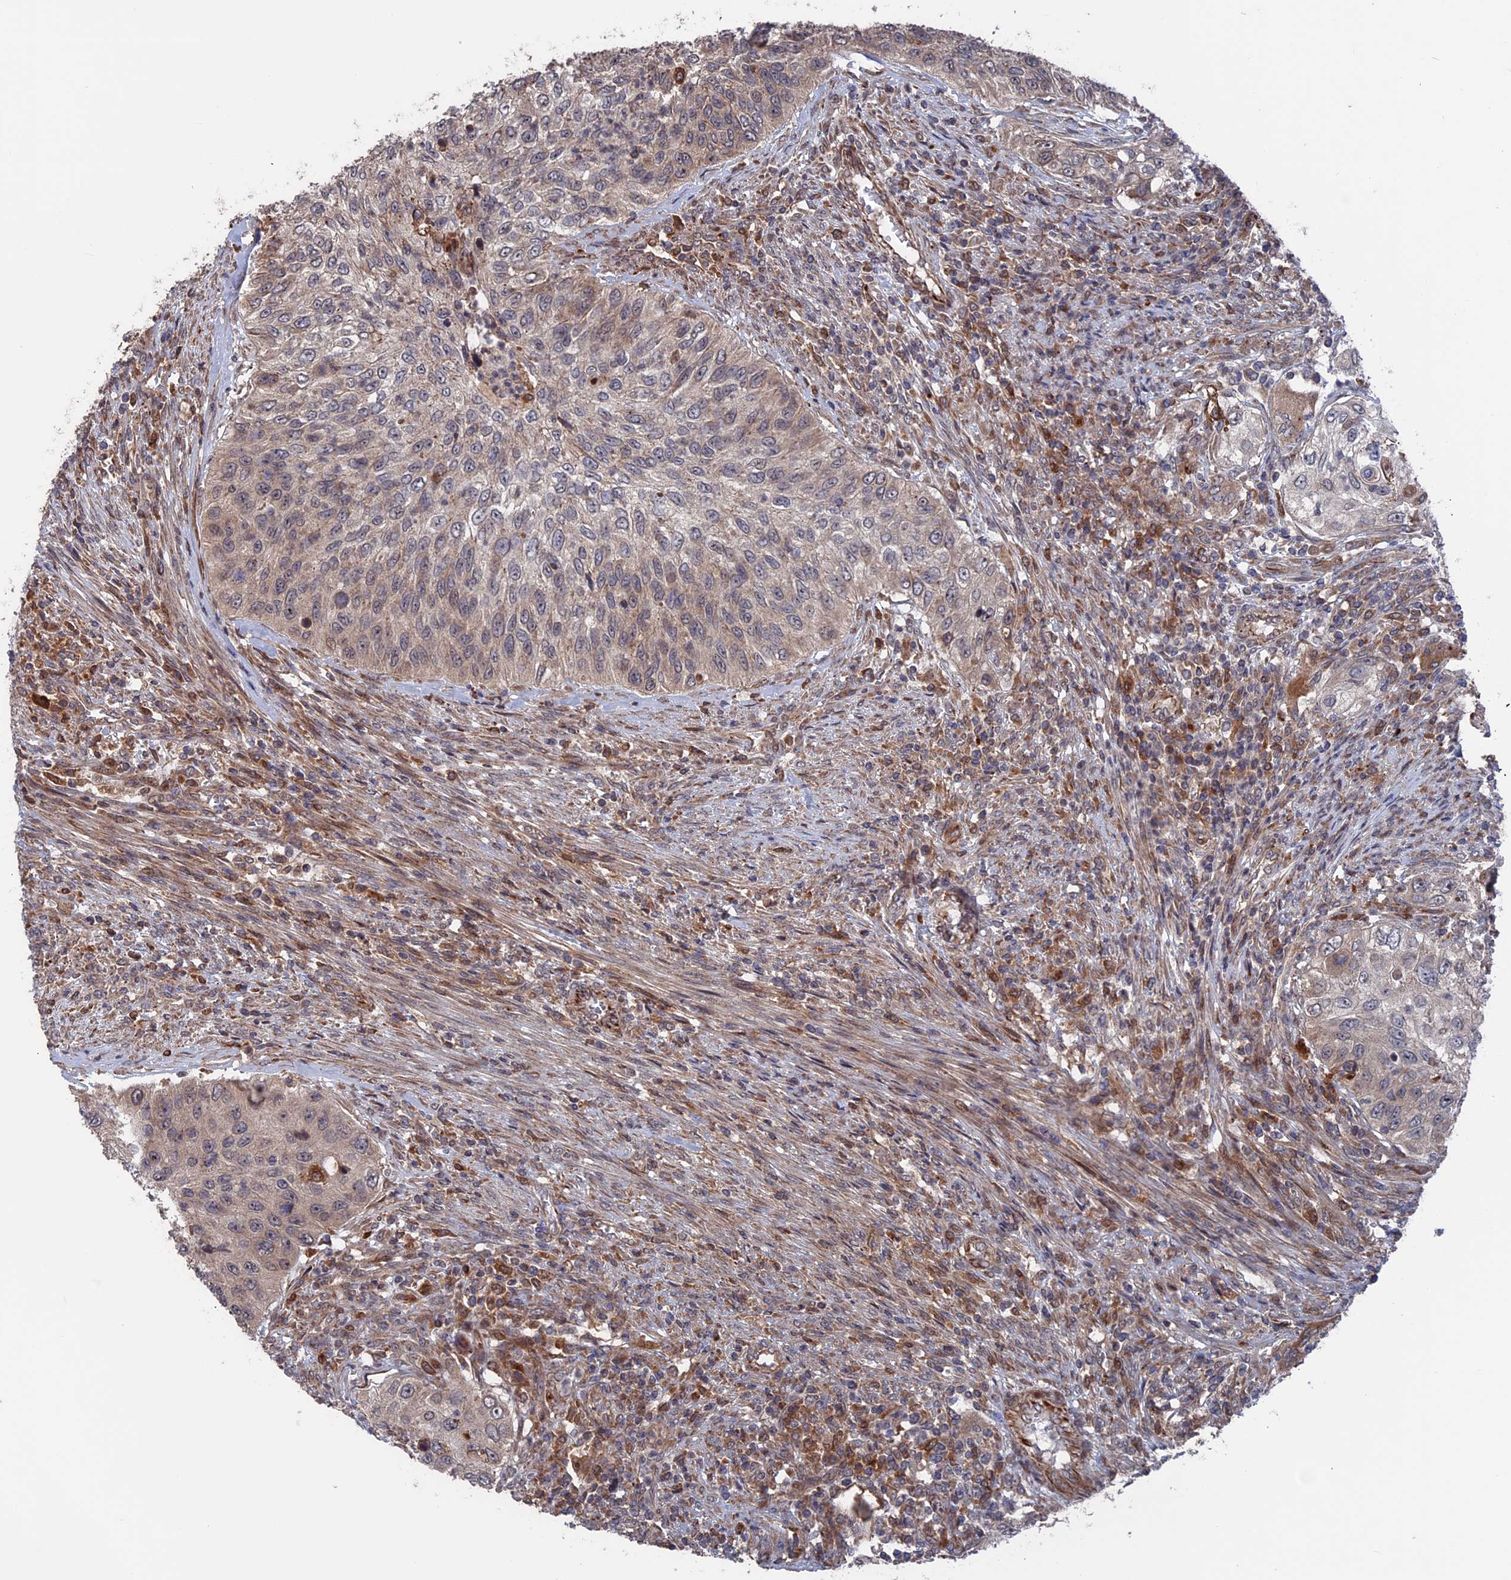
{"staining": {"intensity": "weak", "quantity": "<25%", "location": "cytoplasmic/membranous"}, "tissue": "urothelial cancer", "cell_type": "Tumor cells", "image_type": "cancer", "snomed": [{"axis": "morphology", "description": "Urothelial carcinoma, High grade"}, {"axis": "topography", "description": "Urinary bladder"}], "caption": "Tumor cells are negative for protein expression in human high-grade urothelial carcinoma.", "gene": "PLA2G15", "patient": {"sex": "female", "age": 60}}